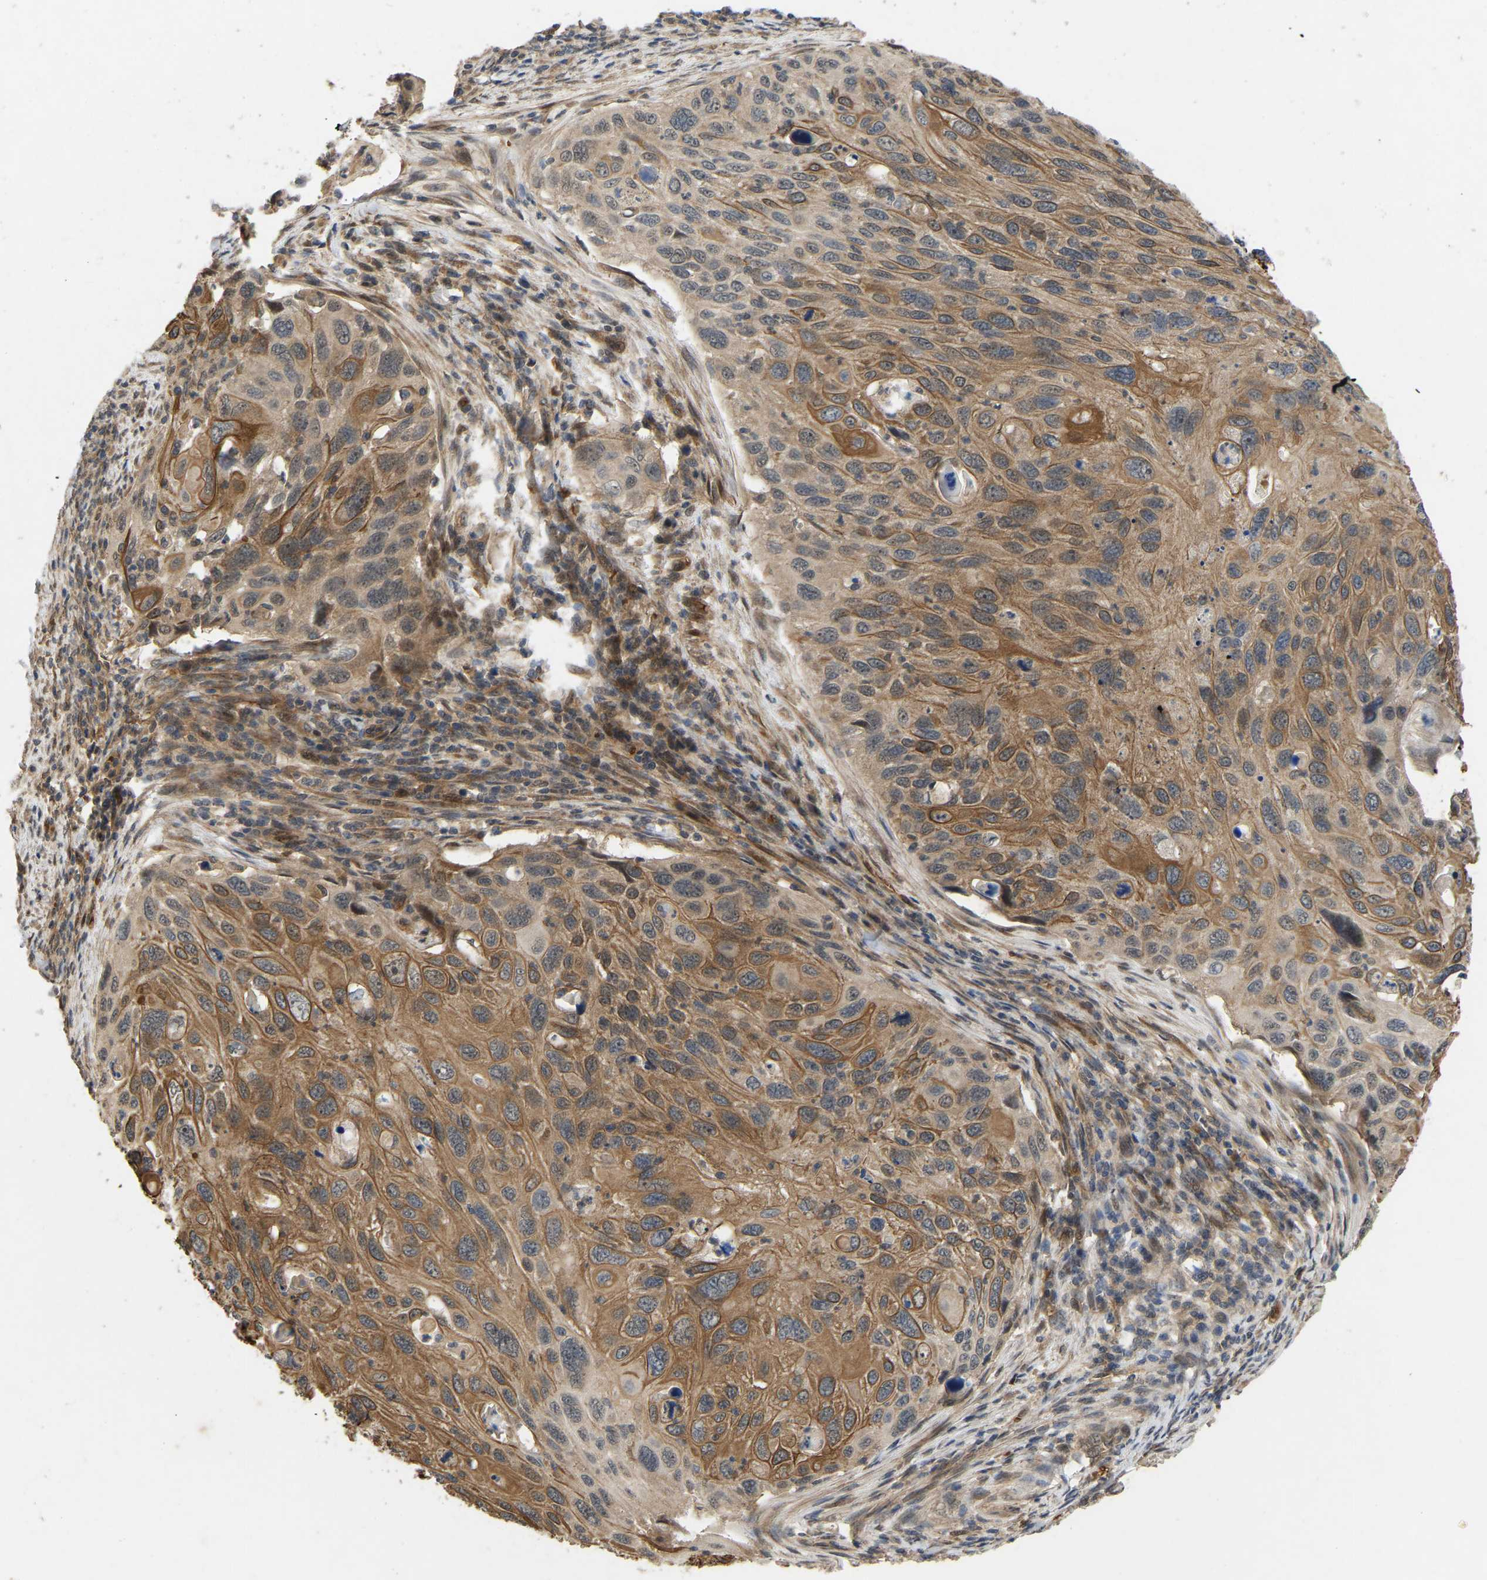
{"staining": {"intensity": "moderate", "quantity": ">75%", "location": "cytoplasmic/membranous"}, "tissue": "cervical cancer", "cell_type": "Tumor cells", "image_type": "cancer", "snomed": [{"axis": "morphology", "description": "Squamous cell carcinoma, NOS"}, {"axis": "topography", "description": "Cervix"}], "caption": "Cervical squamous cell carcinoma stained for a protein (brown) reveals moderate cytoplasmic/membranous positive expression in approximately >75% of tumor cells.", "gene": "LIMK2", "patient": {"sex": "female", "age": 70}}